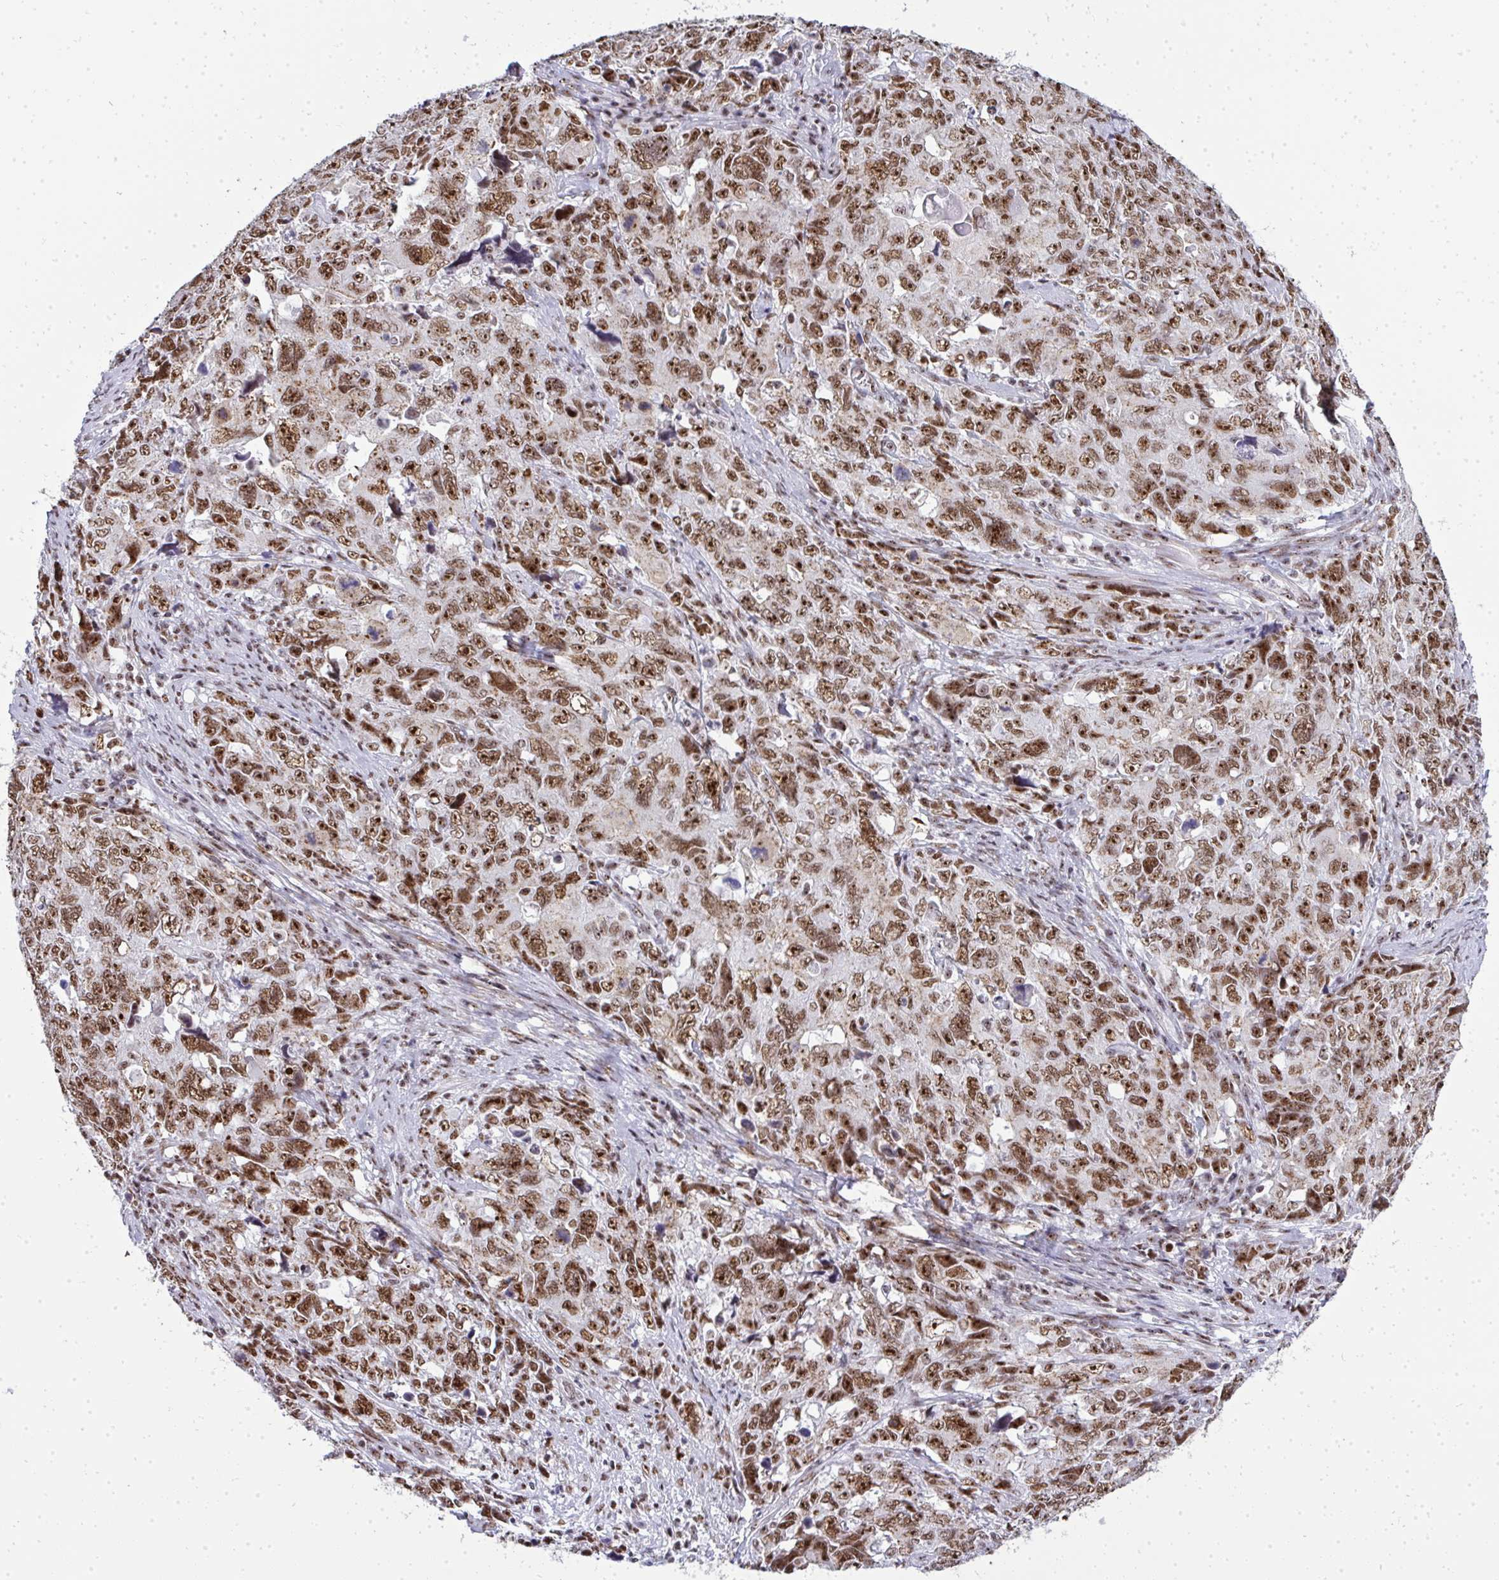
{"staining": {"intensity": "moderate", "quantity": ">75%", "location": "nuclear"}, "tissue": "cervical cancer", "cell_type": "Tumor cells", "image_type": "cancer", "snomed": [{"axis": "morphology", "description": "Adenocarcinoma, NOS"}, {"axis": "topography", "description": "Cervix"}], "caption": "A high-resolution histopathology image shows immunohistochemistry staining of cervical cancer (adenocarcinoma), which demonstrates moderate nuclear staining in about >75% of tumor cells. The staining was performed using DAB (3,3'-diaminobenzidine), with brown indicating positive protein expression. Nuclei are stained blue with hematoxylin.", "gene": "SIRT7", "patient": {"sex": "female", "age": 63}}